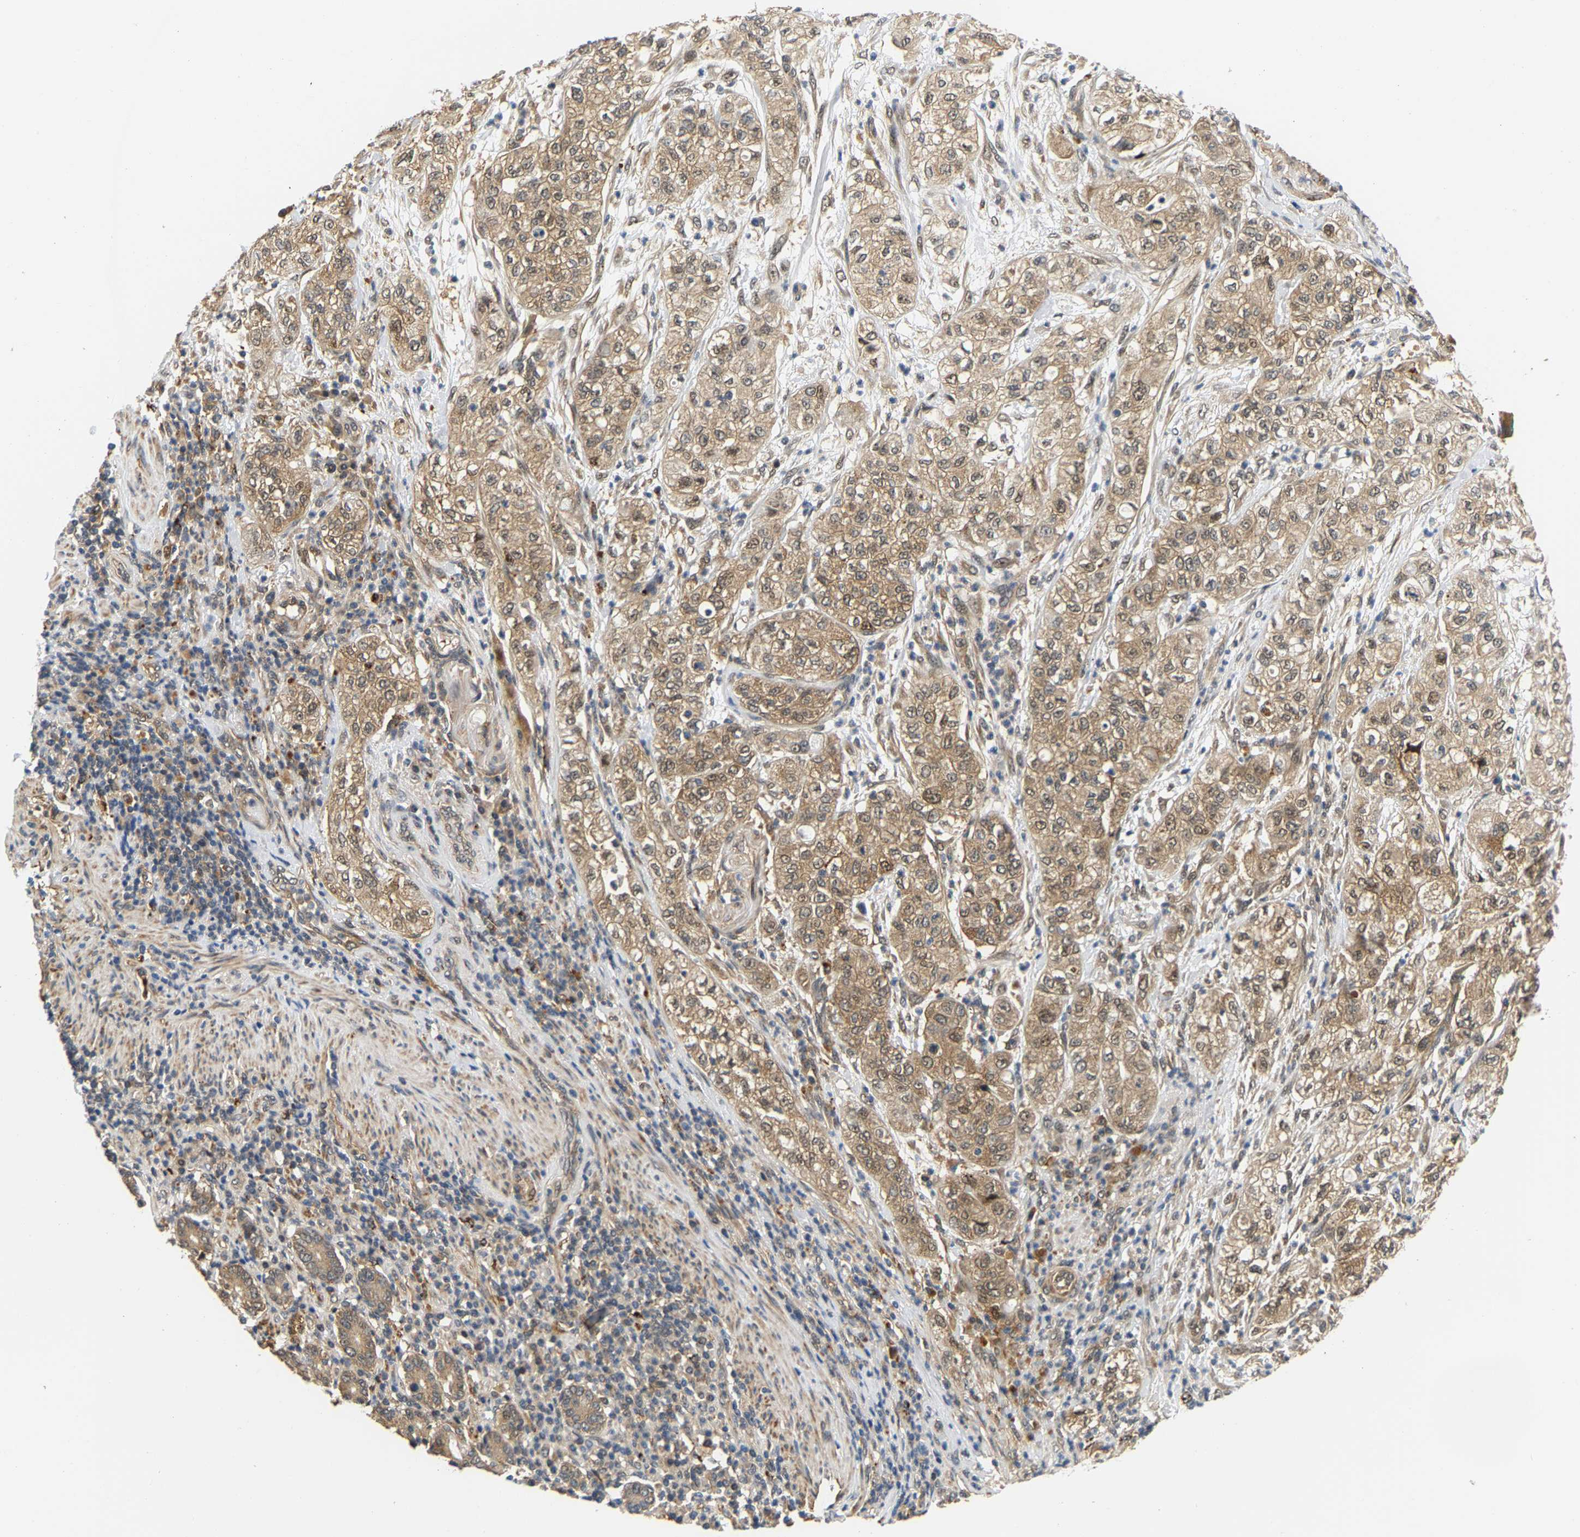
{"staining": {"intensity": "moderate", "quantity": ">75%", "location": "cytoplasmic/membranous"}, "tissue": "pancreatic cancer", "cell_type": "Tumor cells", "image_type": "cancer", "snomed": [{"axis": "morphology", "description": "Adenocarcinoma, NOS"}, {"axis": "topography", "description": "Pancreas"}], "caption": "The histopathology image displays staining of pancreatic cancer, revealing moderate cytoplasmic/membranous protein staining (brown color) within tumor cells. The staining was performed using DAB, with brown indicating positive protein expression. Nuclei are stained blue with hematoxylin.", "gene": "LARP6", "patient": {"sex": "female", "age": 78}}